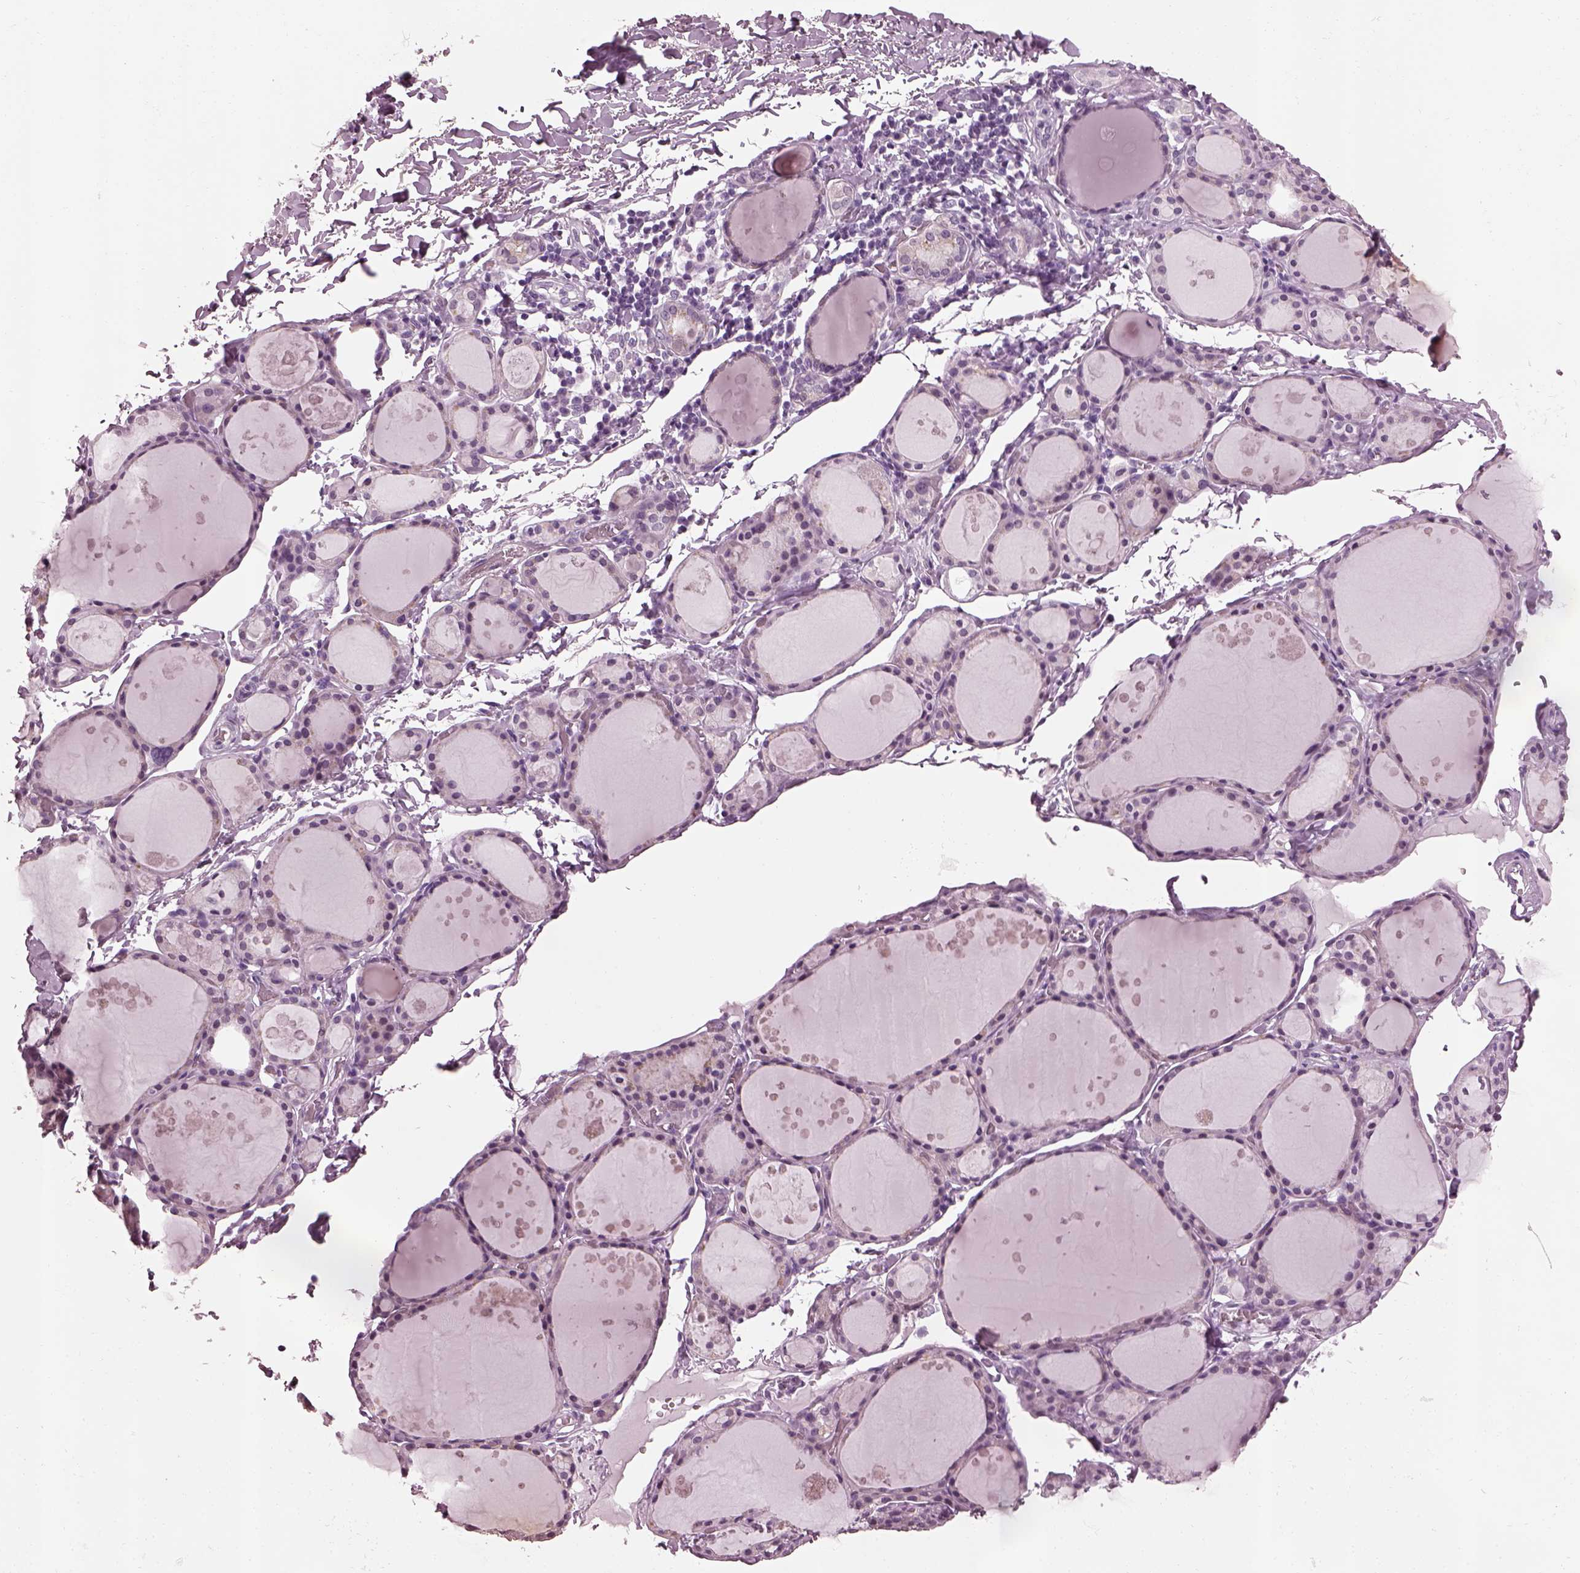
{"staining": {"intensity": "negative", "quantity": "none", "location": "none"}, "tissue": "thyroid gland", "cell_type": "Glandular cells", "image_type": "normal", "snomed": [{"axis": "morphology", "description": "Normal tissue, NOS"}, {"axis": "topography", "description": "Thyroid gland"}], "caption": "Immunohistochemistry of unremarkable human thyroid gland reveals no positivity in glandular cells.", "gene": "SLC6A17", "patient": {"sex": "male", "age": 68}}